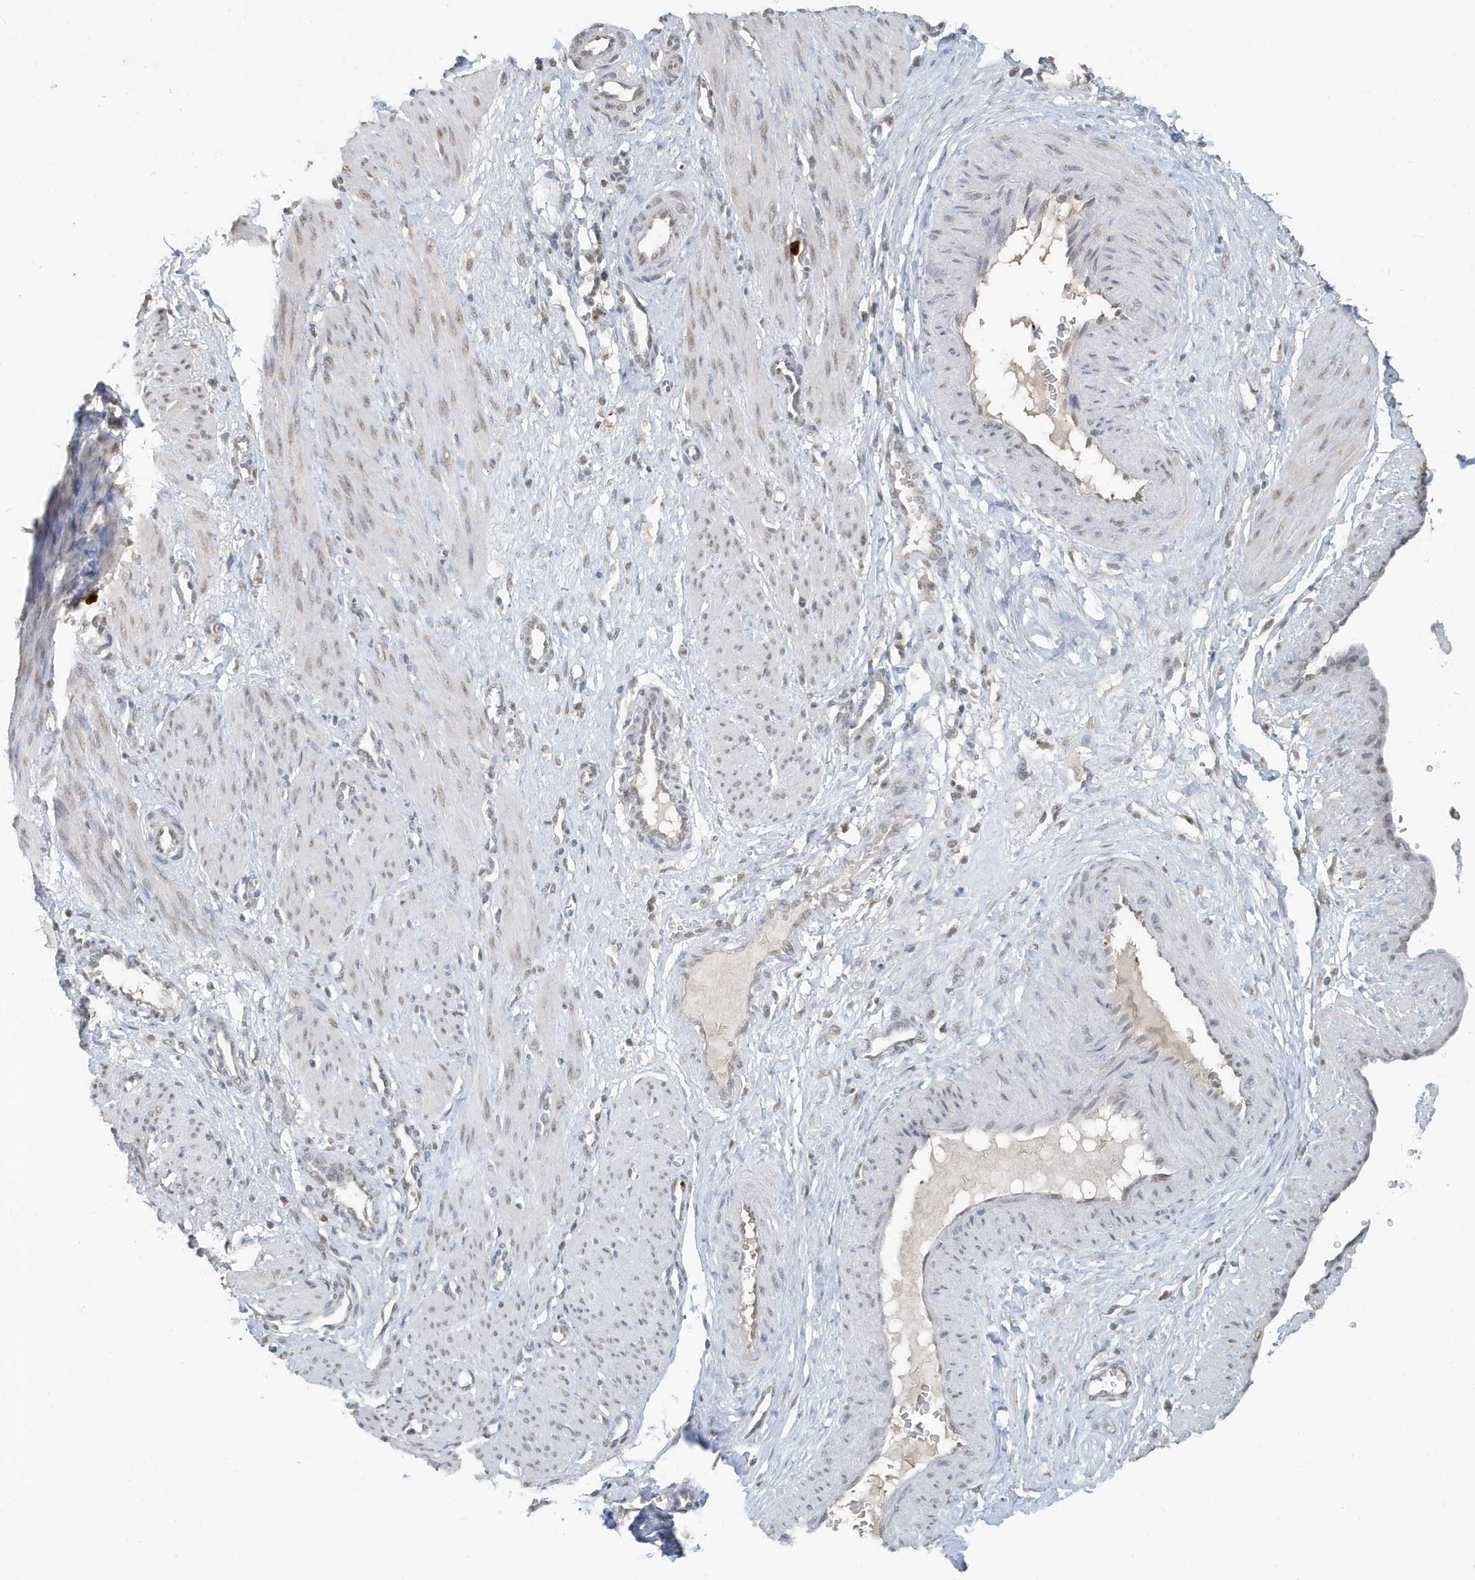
{"staining": {"intensity": "weak", "quantity": "25%-75%", "location": "nuclear"}, "tissue": "smooth muscle", "cell_type": "Smooth muscle cells", "image_type": "normal", "snomed": [{"axis": "morphology", "description": "Normal tissue, NOS"}, {"axis": "topography", "description": "Endometrium"}], "caption": "The micrograph shows immunohistochemical staining of benign smooth muscle. There is weak nuclear expression is present in approximately 25%-75% of smooth muscle cells.", "gene": "DEFA1", "patient": {"sex": "female", "age": 33}}